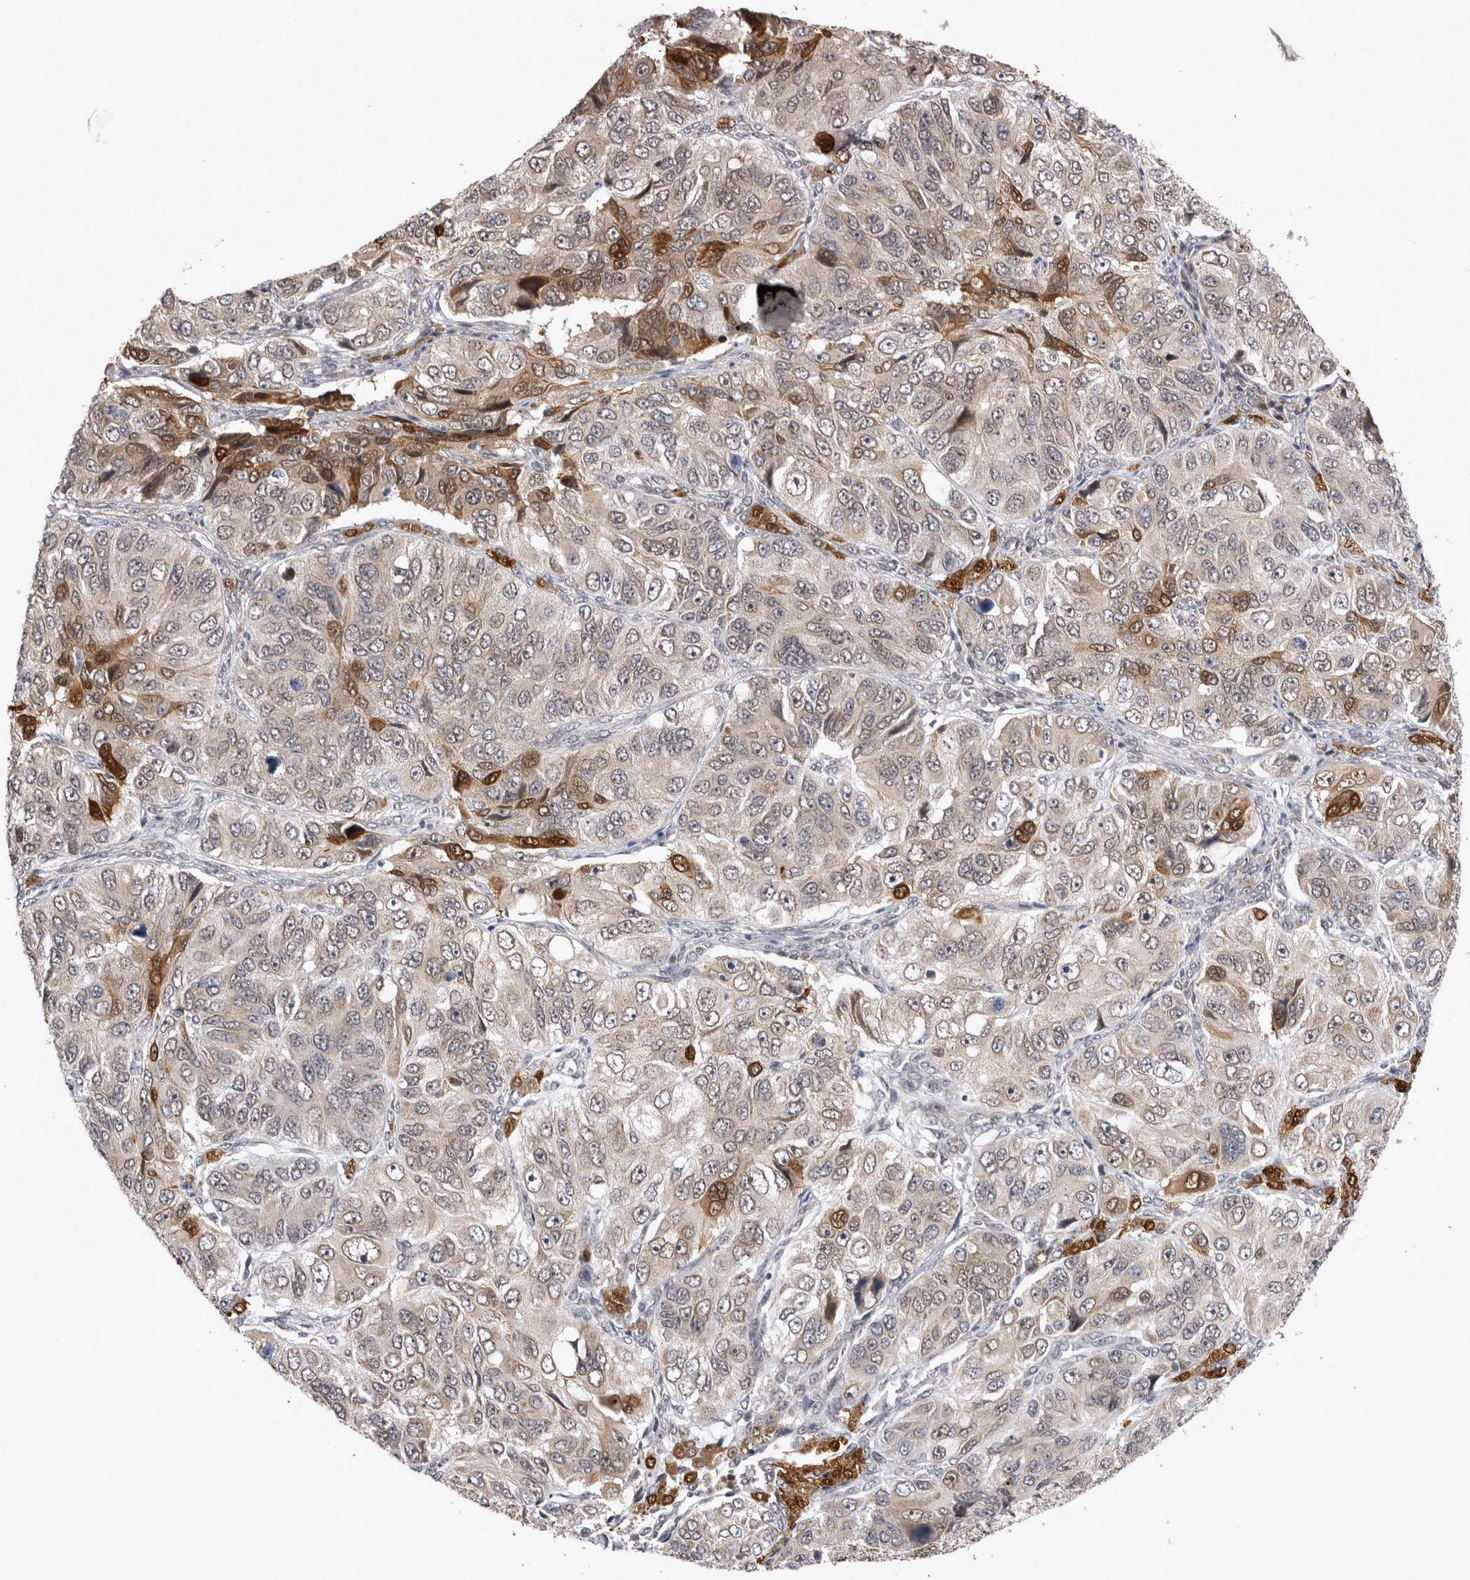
{"staining": {"intensity": "weak", "quantity": "<25%", "location": "cytoplasmic/membranous,nuclear"}, "tissue": "ovarian cancer", "cell_type": "Tumor cells", "image_type": "cancer", "snomed": [{"axis": "morphology", "description": "Carcinoma, endometroid"}, {"axis": "topography", "description": "Ovary"}], "caption": "DAB immunohistochemical staining of endometroid carcinoma (ovarian) shows no significant staining in tumor cells.", "gene": "CHIC2", "patient": {"sex": "female", "age": 51}}